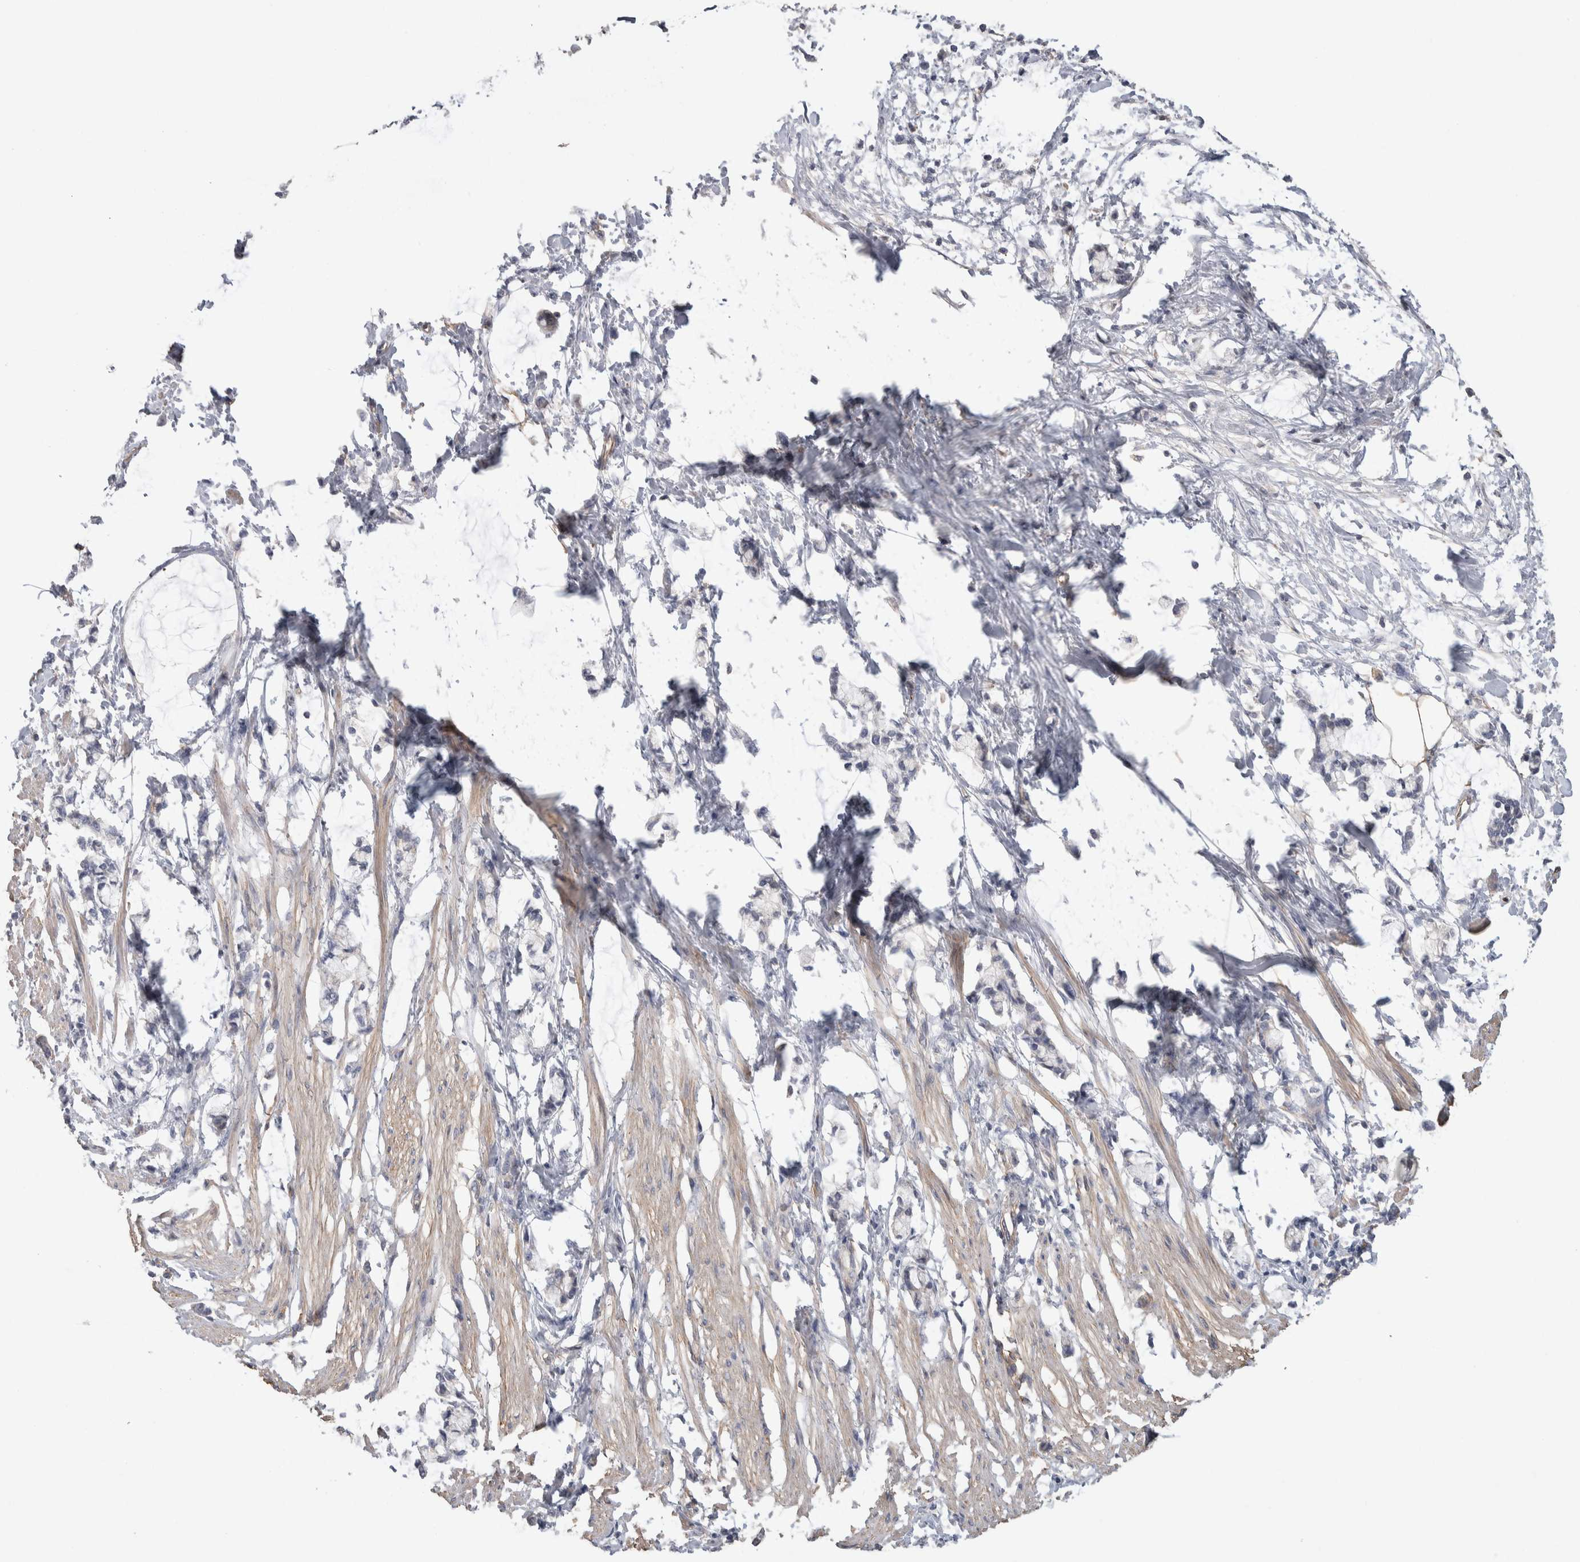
{"staining": {"intensity": "weak", "quantity": "<25%", "location": "cytoplasmic/membranous"}, "tissue": "smooth muscle", "cell_type": "Smooth muscle cells", "image_type": "normal", "snomed": [{"axis": "morphology", "description": "Normal tissue, NOS"}, {"axis": "morphology", "description": "Adenocarcinoma, NOS"}, {"axis": "topography", "description": "Smooth muscle"}, {"axis": "topography", "description": "Colon"}], "caption": "Smooth muscle cells are negative for brown protein staining in normal smooth muscle. (DAB (3,3'-diaminobenzidine) IHC with hematoxylin counter stain).", "gene": "GCNA", "patient": {"sex": "male", "age": 14}}